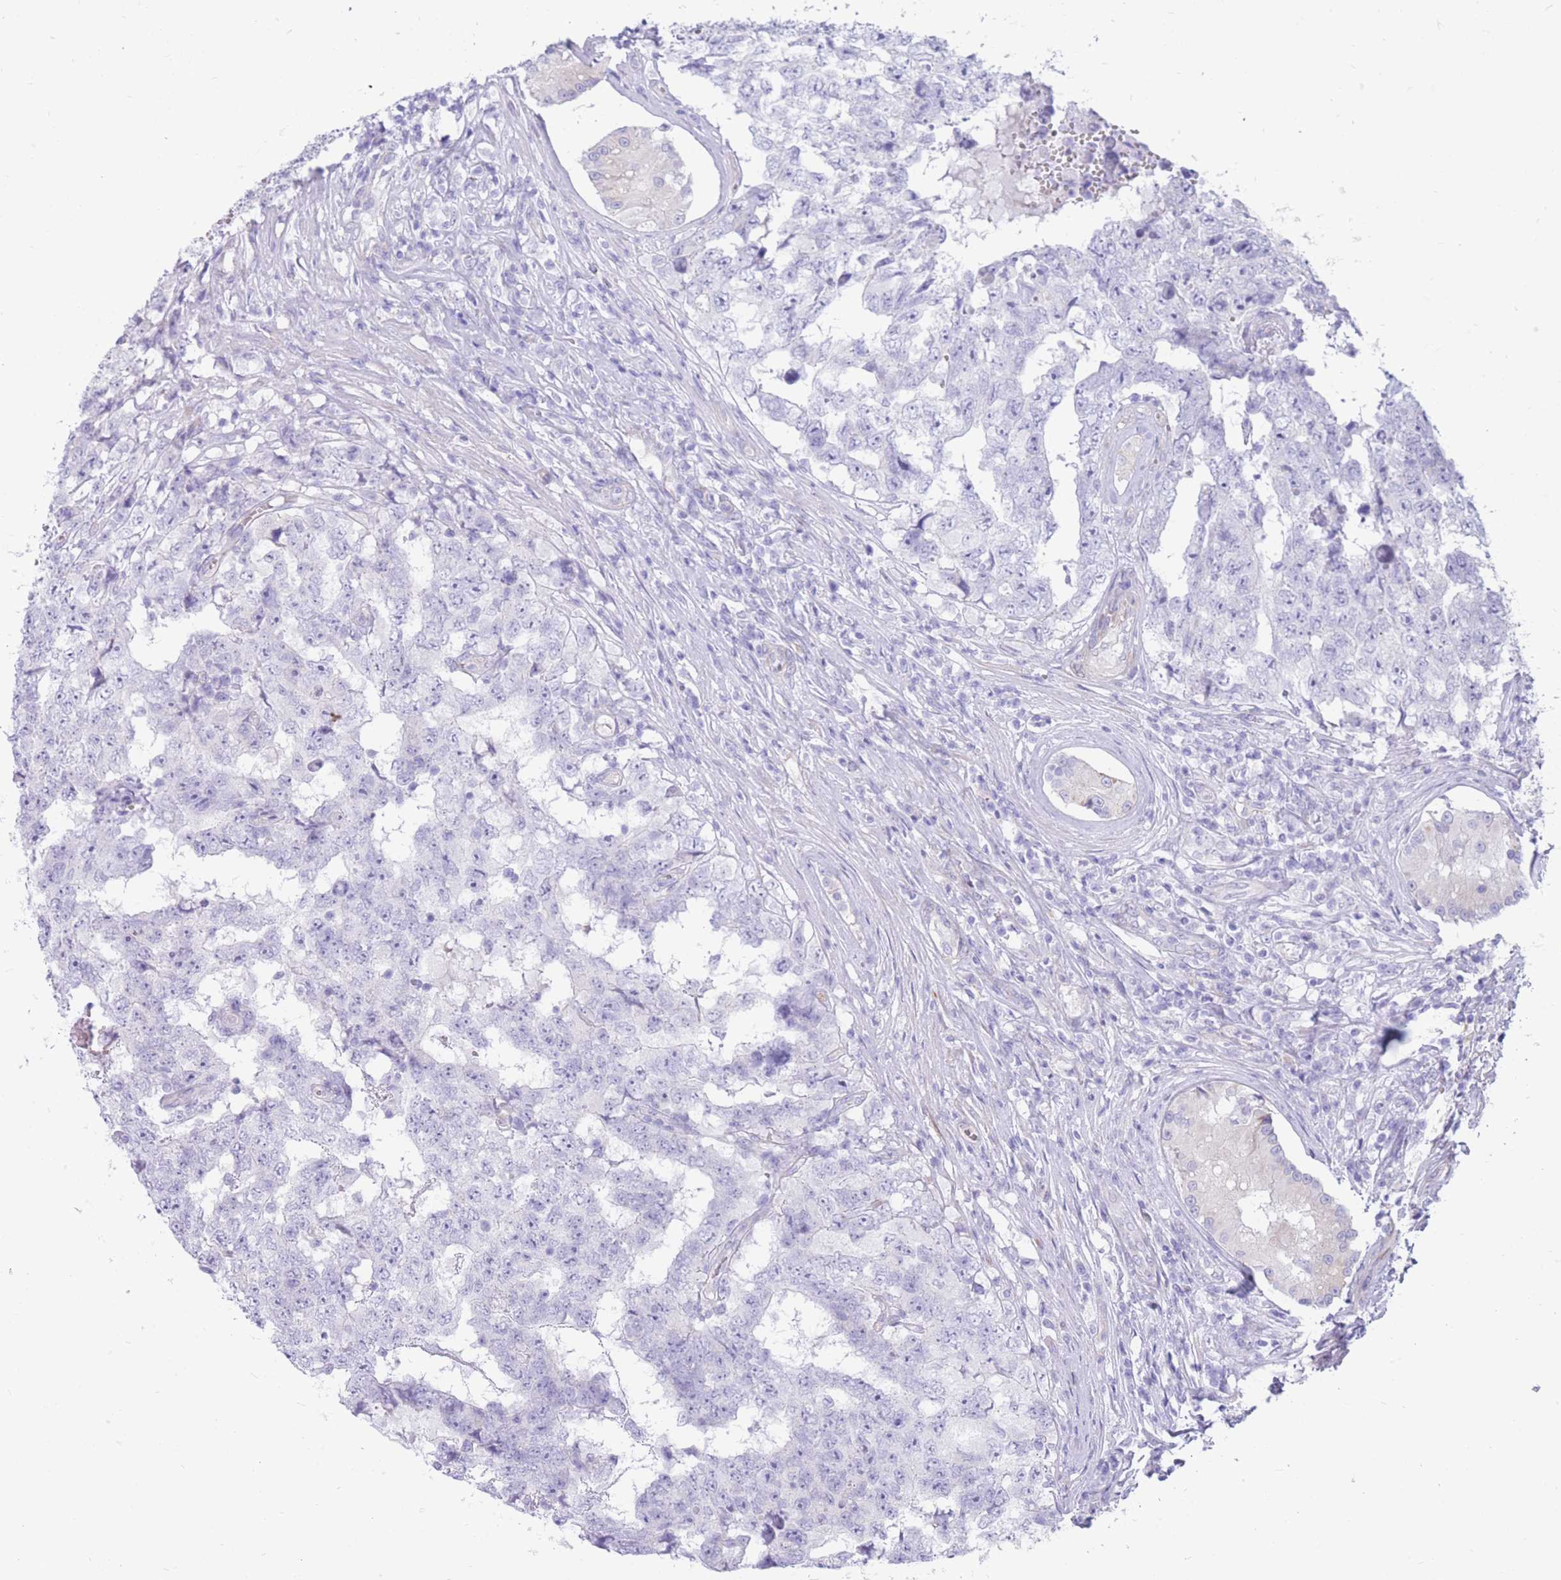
{"staining": {"intensity": "negative", "quantity": "none", "location": "none"}, "tissue": "testis cancer", "cell_type": "Tumor cells", "image_type": "cancer", "snomed": [{"axis": "morphology", "description": "Carcinoma, Embryonal, NOS"}, {"axis": "topography", "description": "Testis"}], "caption": "Immunohistochemistry (IHC) histopathology image of embryonal carcinoma (testis) stained for a protein (brown), which demonstrates no positivity in tumor cells.", "gene": "MTSS2", "patient": {"sex": "male", "age": 25}}